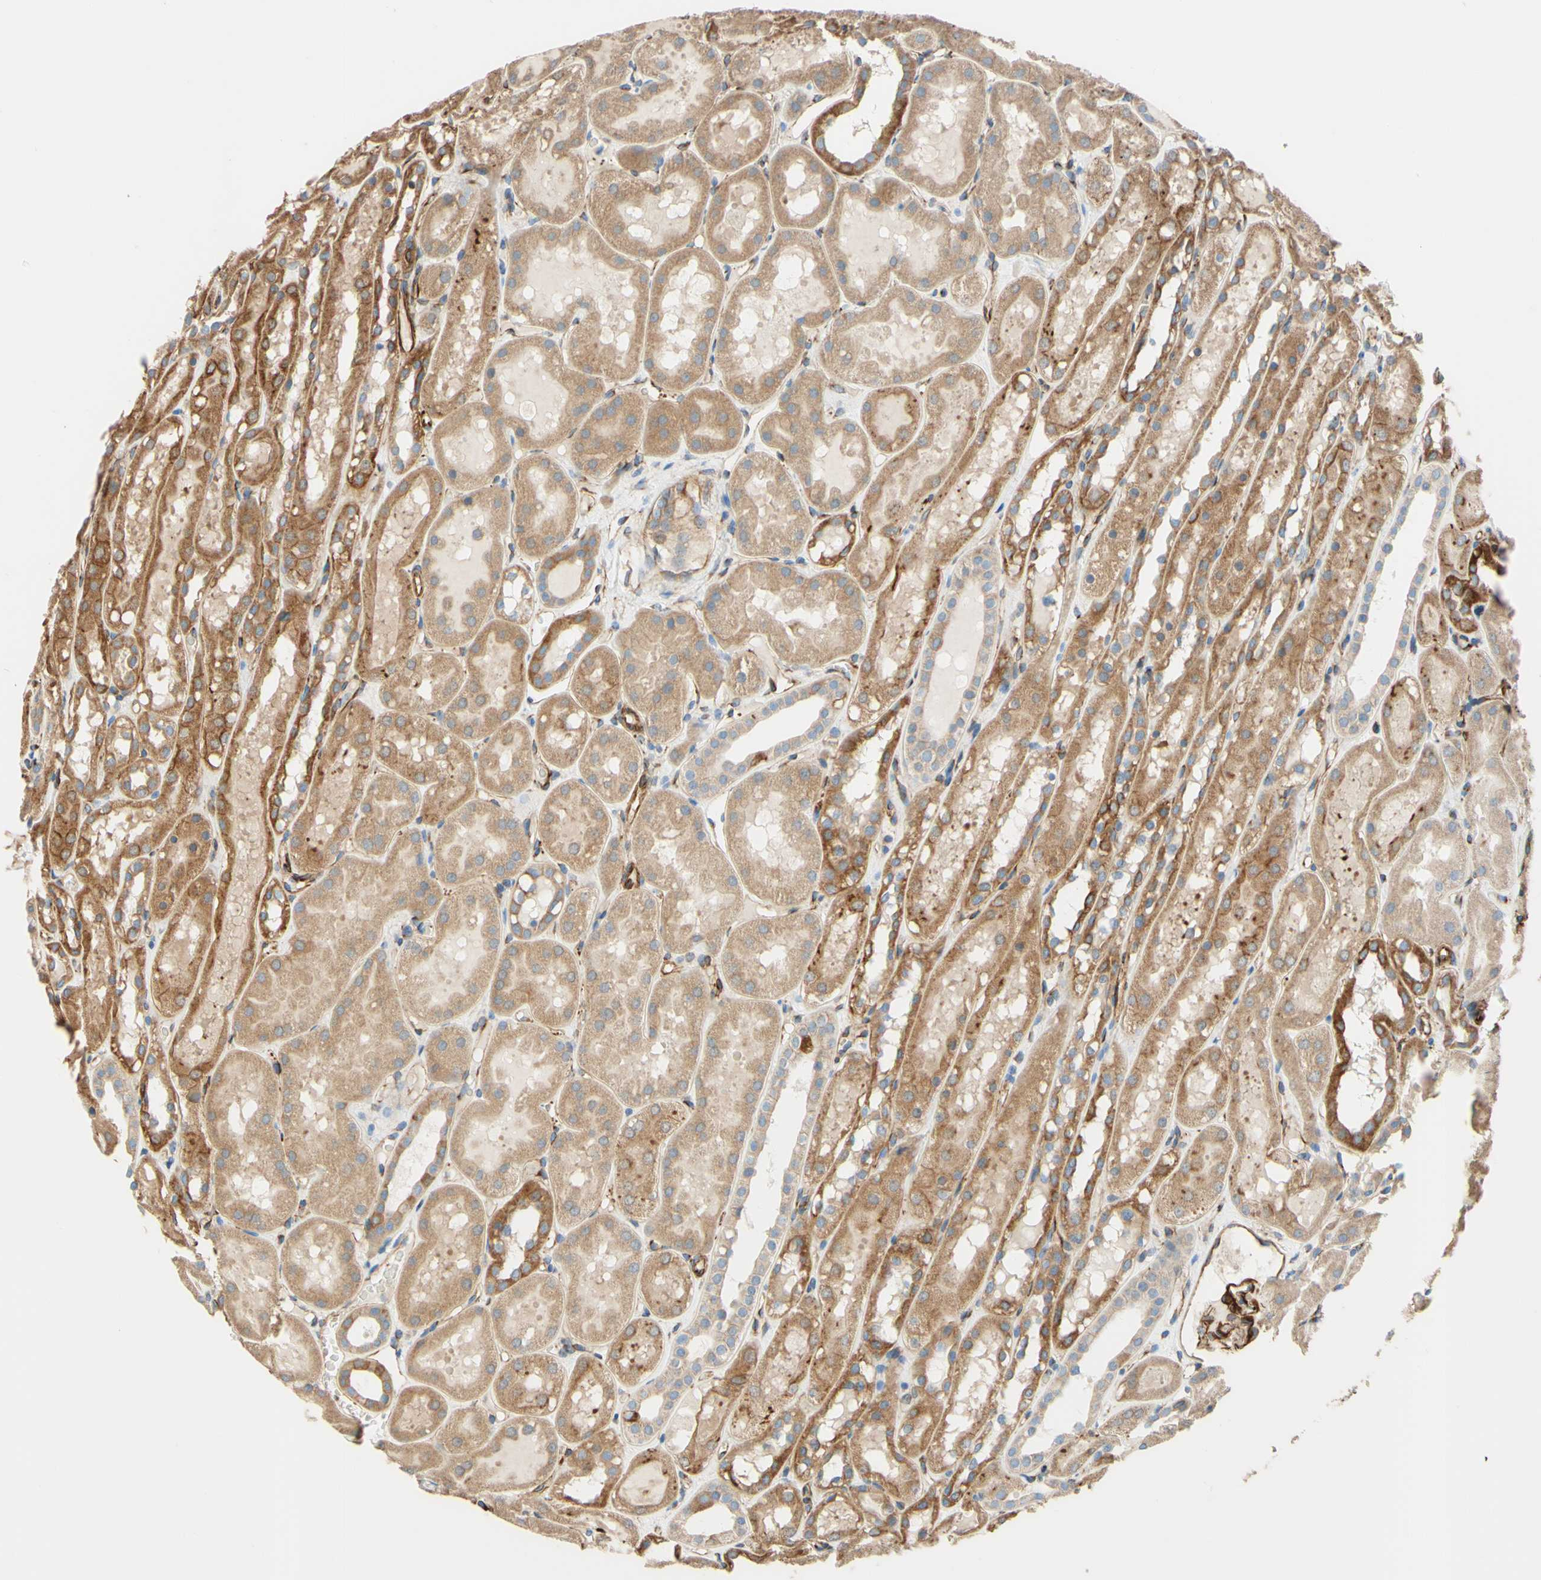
{"staining": {"intensity": "strong", "quantity": "<25%", "location": "cytoplasmic/membranous"}, "tissue": "kidney", "cell_type": "Cells in glomeruli", "image_type": "normal", "snomed": [{"axis": "morphology", "description": "Normal tissue, NOS"}, {"axis": "topography", "description": "Kidney"}, {"axis": "topography", "description": "Urinary bladder"}], "caption": "Immunohistochemical staining of unremarkable kidney reveals medium levels of strong cytoplasmic/membranous staining in about <25% of cells in glomeruli. The staining is performed using DAB brown chromogen to label protein expression. The nuclei are counter-stained blue using hematoxylin.", "gene": "ENDOD1", "patient": {"sex": "male", "age": 16}}